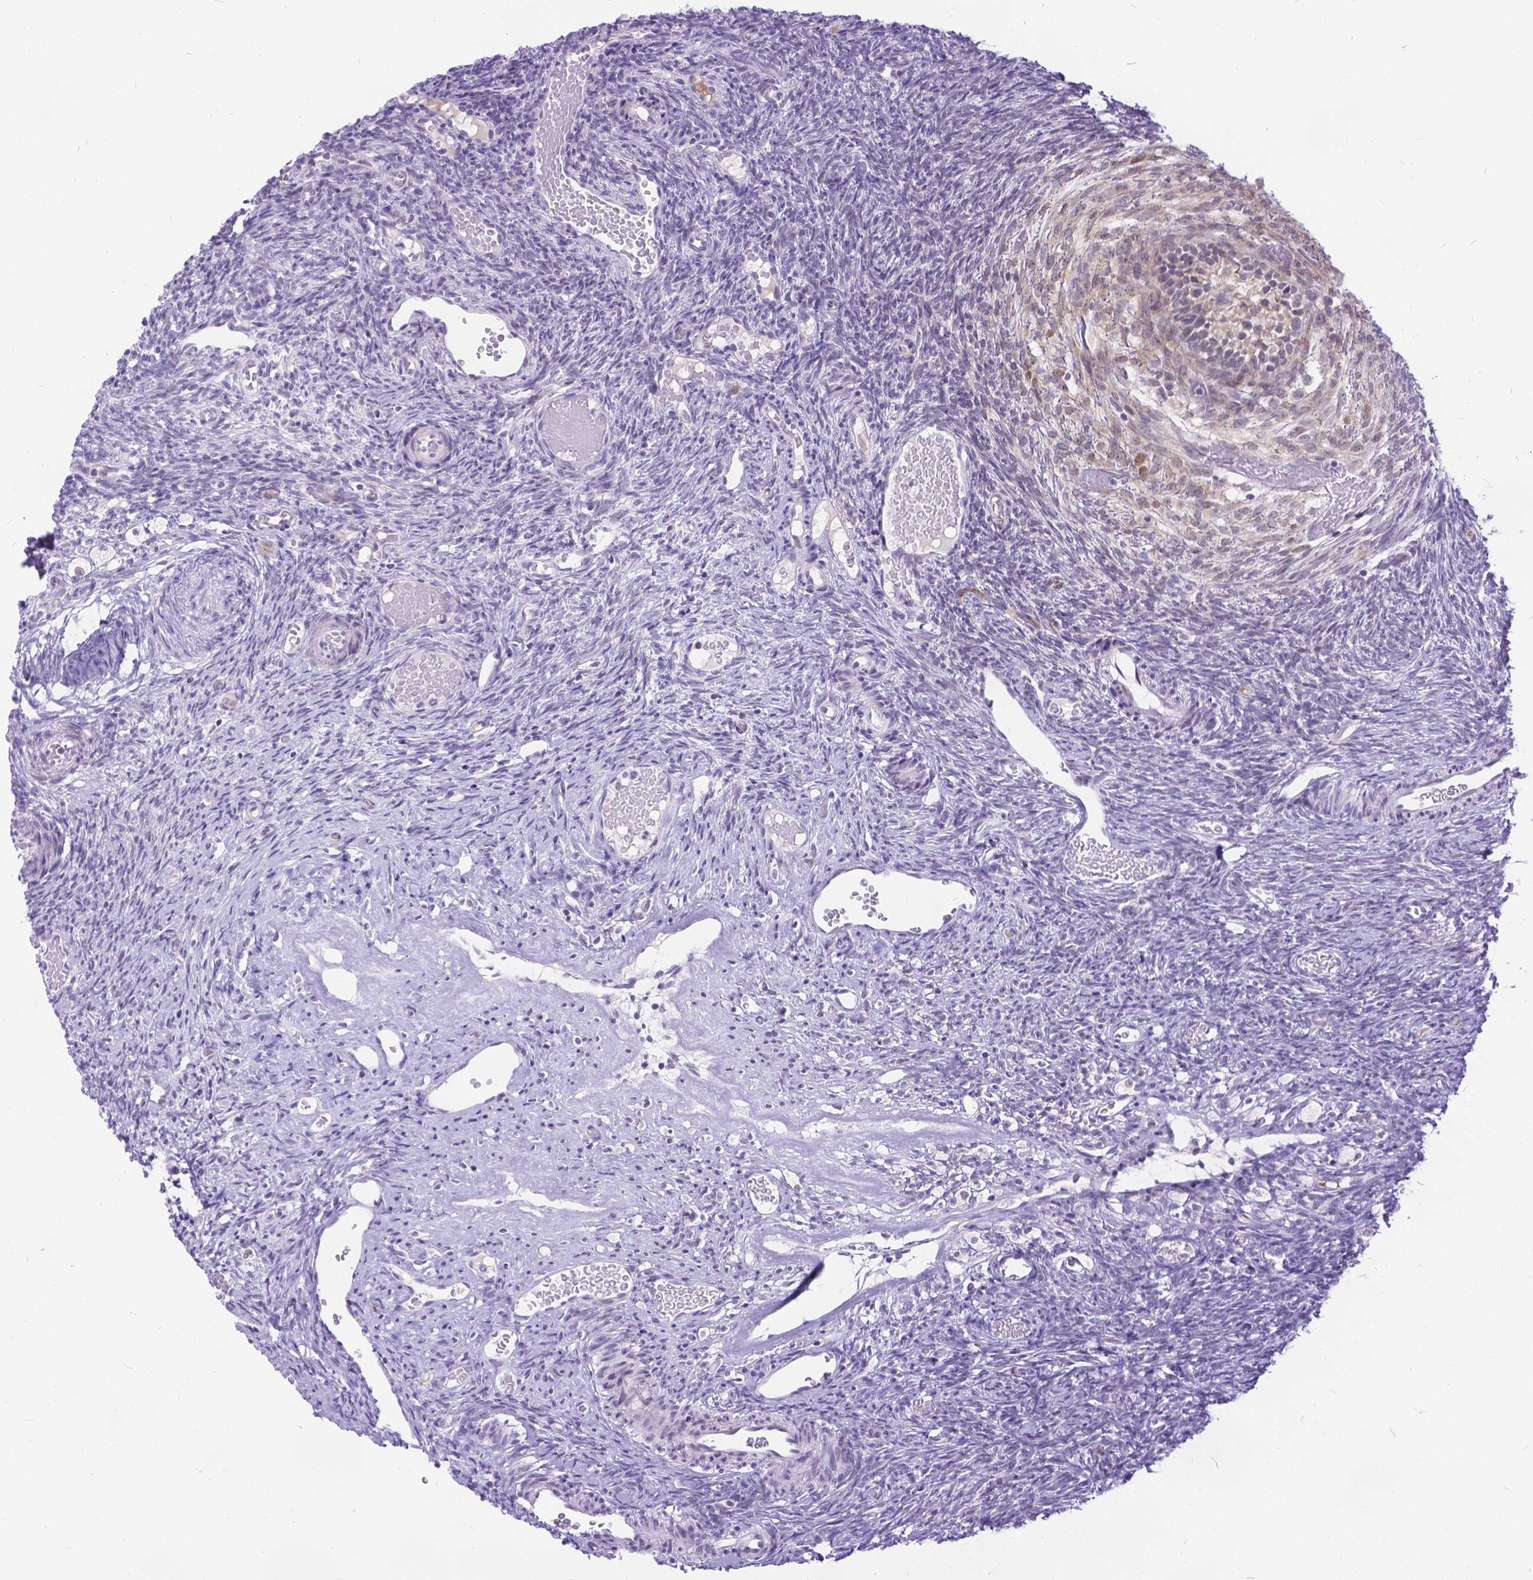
{"staining": {"intensity": "weak", "quantity": "<25%", "location": "nuclear"}, "tissue": "ovary", "cell_type": "Follicle cells", "image_type": "normal", "snomed": [{"axis": "morphology", "description": "Normal tissue, NOS"}, {"axis": "topography", "description": "Ovary"}], "caption": "Ovary was stained to show a protein in brown. There is no significant positivity in follicle cells. (Immunohistochemistry (ihc), brightfield microscopy, high magnification).", "gene": "FAM124B", "patient": {"sex": "female", "age": 39}}